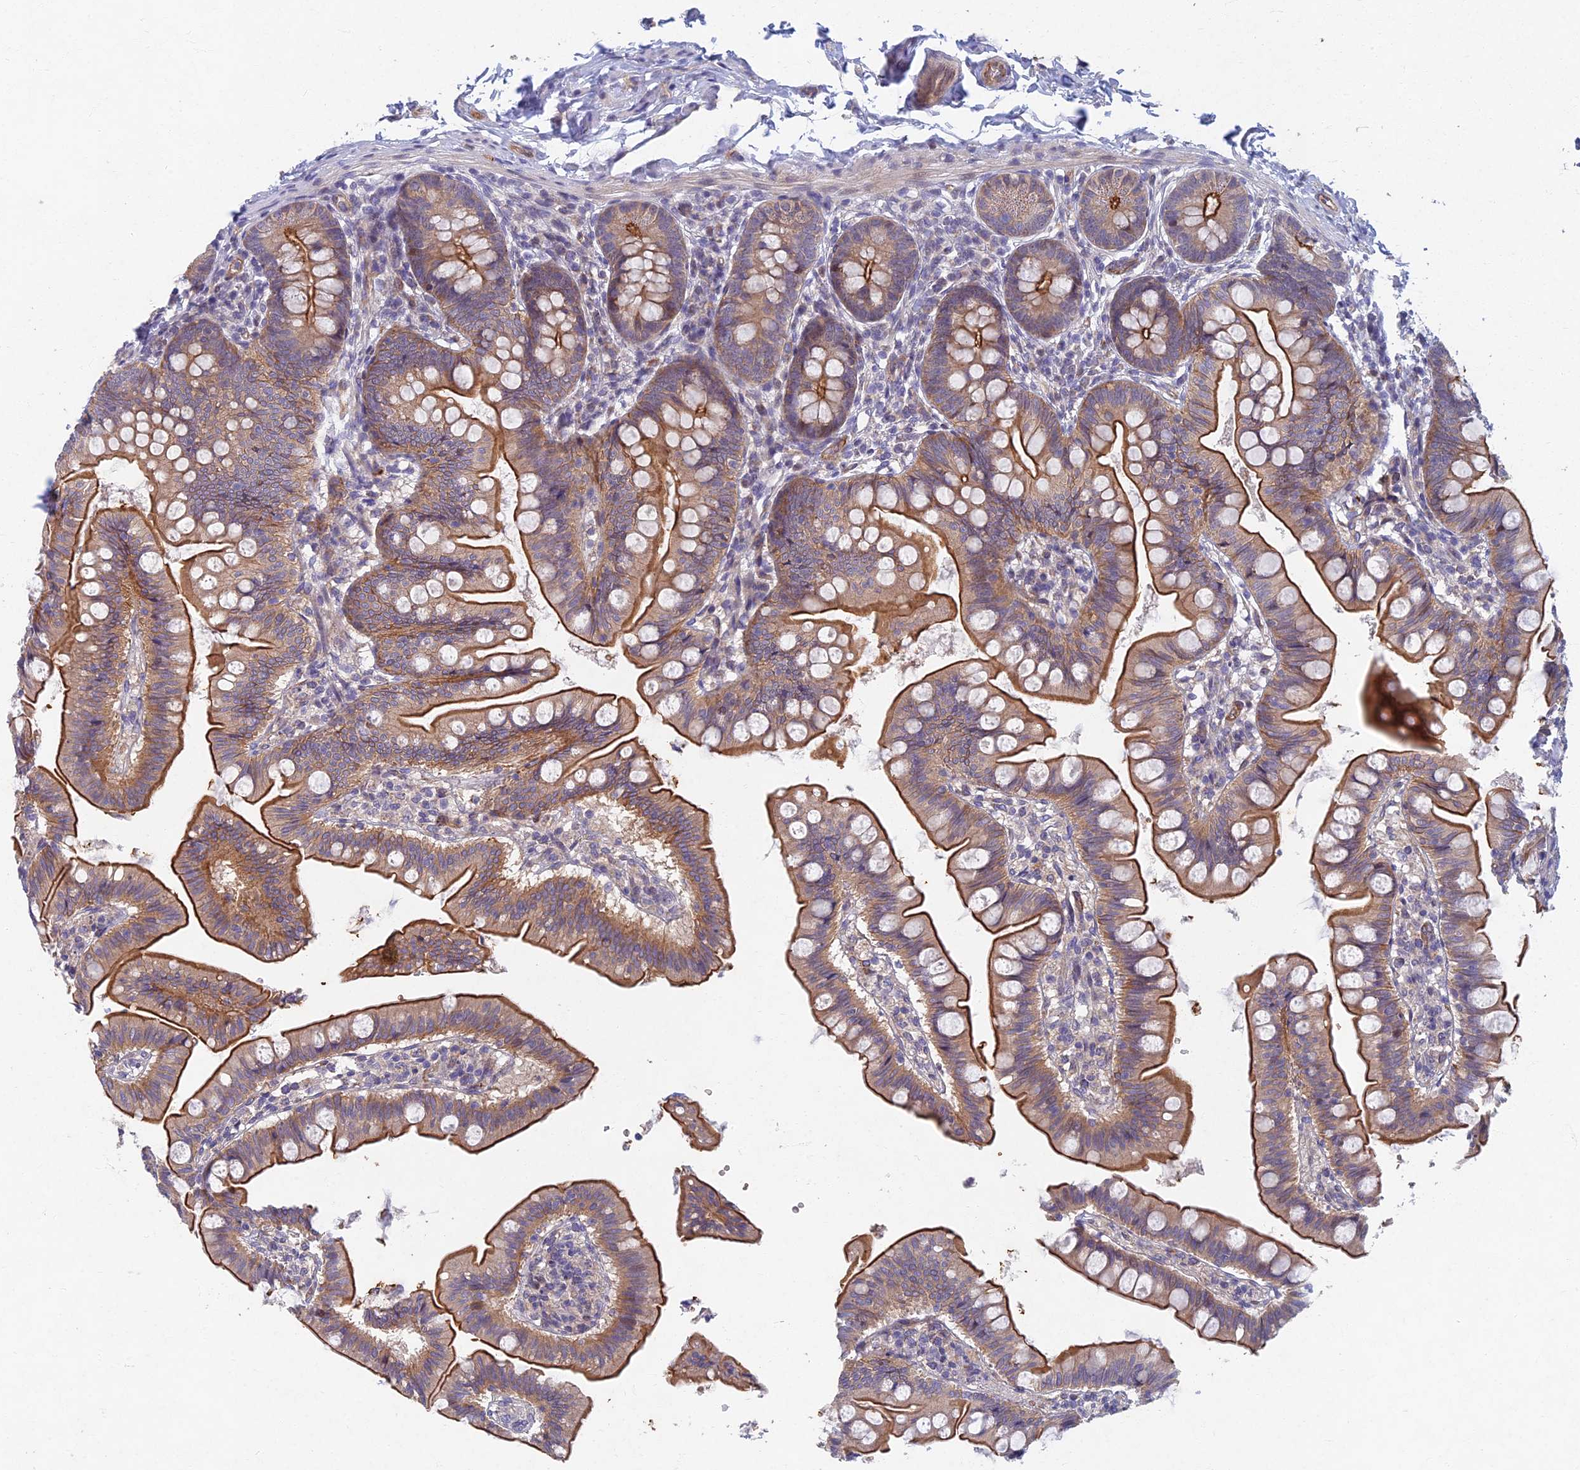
{"staining": {"intensity": "strong", "quantity": ">75%", "location": "cytoplasmic/membranous"}, "tissue": "small intestine", "cell_type": "Glandular cells", "image_type": "normal", "snomed": [{"axis": "morphology", "description": "Normal tissue, NOS"}, {"axis": "topography", "description": "Small intestine"}], "caption": "Protein staining by IHC demonstrates strong cytoplasmic/membranous positivity in approximately >75% of glandular cells in normal small intestine.", "gene": "RHBDL2", "patient": {"sex": "male", "age": 7}}